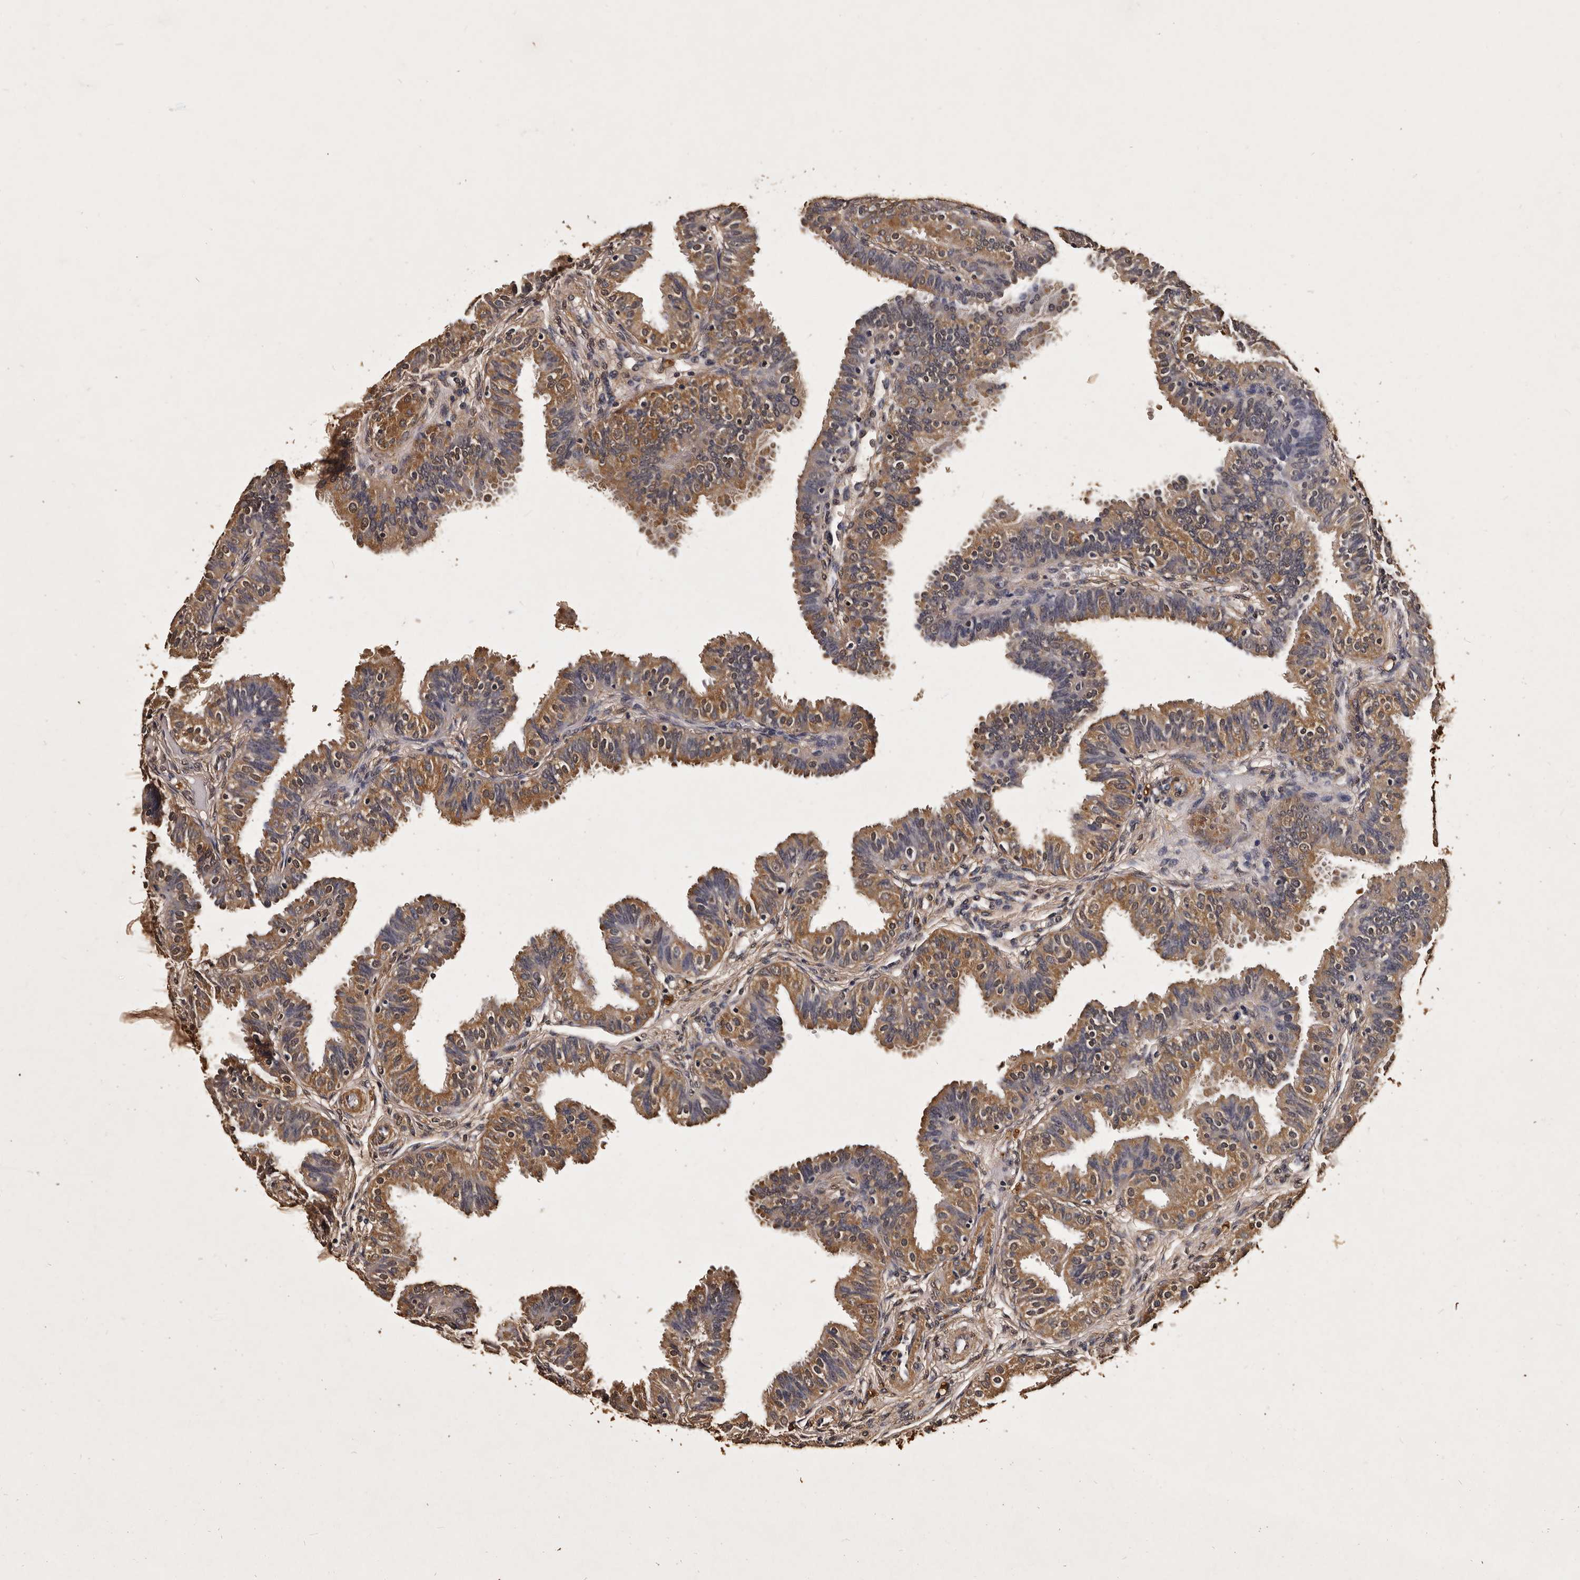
{"staining": {"intensity": "moderate", "quantity": ">75%", "location": "cytoplasmic/membranous"}, "tissue": "fallopian tube", "cell_type": "Glandular cells", "image_type": "normal", "snomed": [{"axis": "morphology", "description": "Normal tissue, NOS"}, {"axis": "topography", "description": "Fallopian tube"}], "caption": "A histopathology image of fallopian tube stained for a protein reveals moderate cytoplasmic/membranous brown staining in glandular cells.", "gene": "PARS2", "patient": {"sex": "female", "age": 35}}